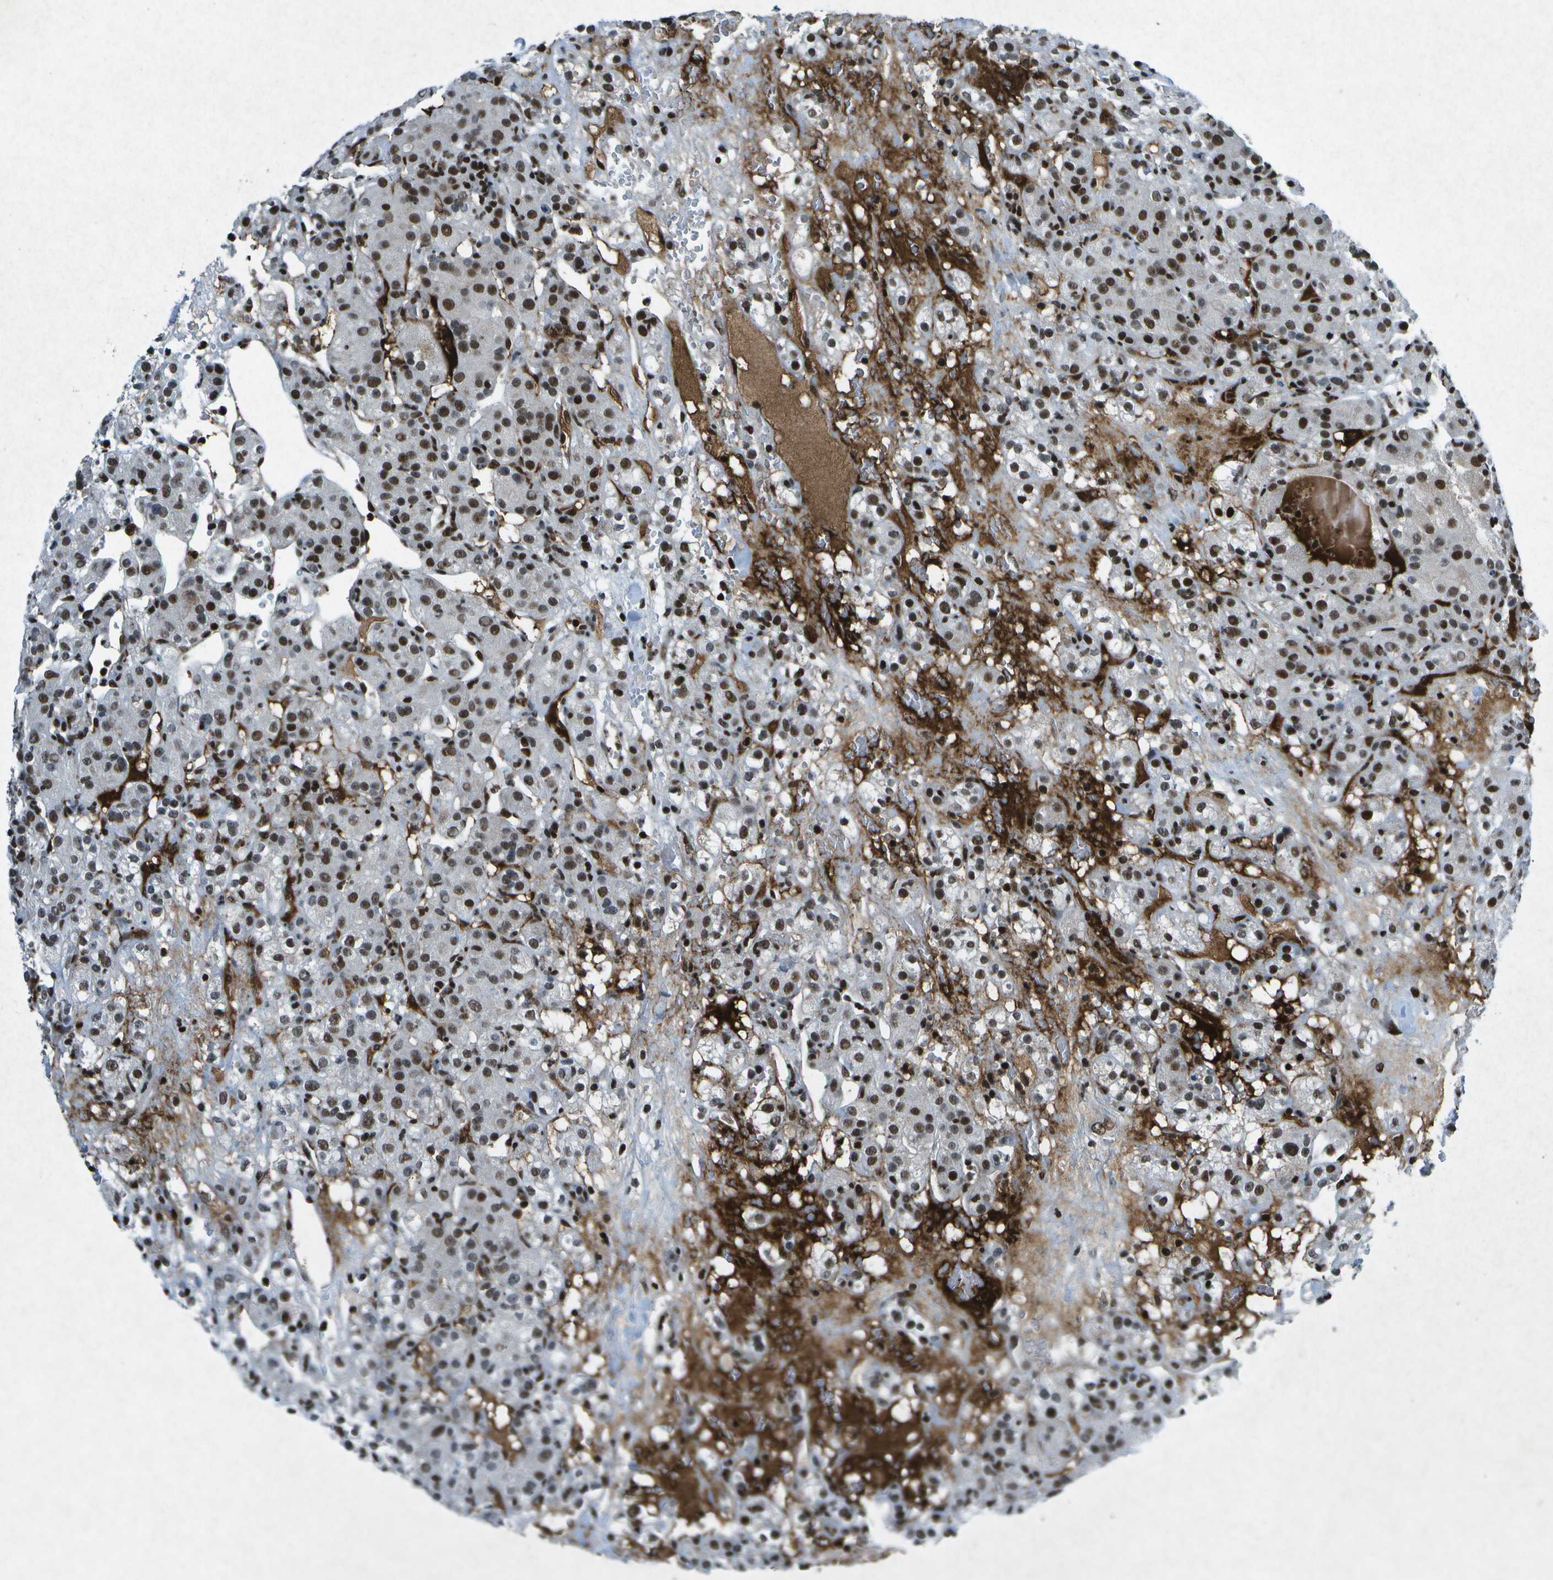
{"staining": {"intensity": "strong", "quantity": ">75%", "location": "nuclear"}, "tissue": "renal cancer", "cell_type": "Tumor cells", "image_type": "cancer", "snomed": [{"axis": "morphology", "description": "Normal tissue, NOS"}, {"axis": "morphology", "description": "Adenocarcinoma, NOS"}, {"axis": "topography", "description": "Kidney"}], "caption": "IHC image of neoplastic tissue: human renal adenocarcinoma stained using IHC displays high levels of strong protein expression localized specifically in the nuclear of tumor cells, appearing as a nuclear brown color.", "gene": "MTA2", "patient": {"sex": "male", "age": 61}}